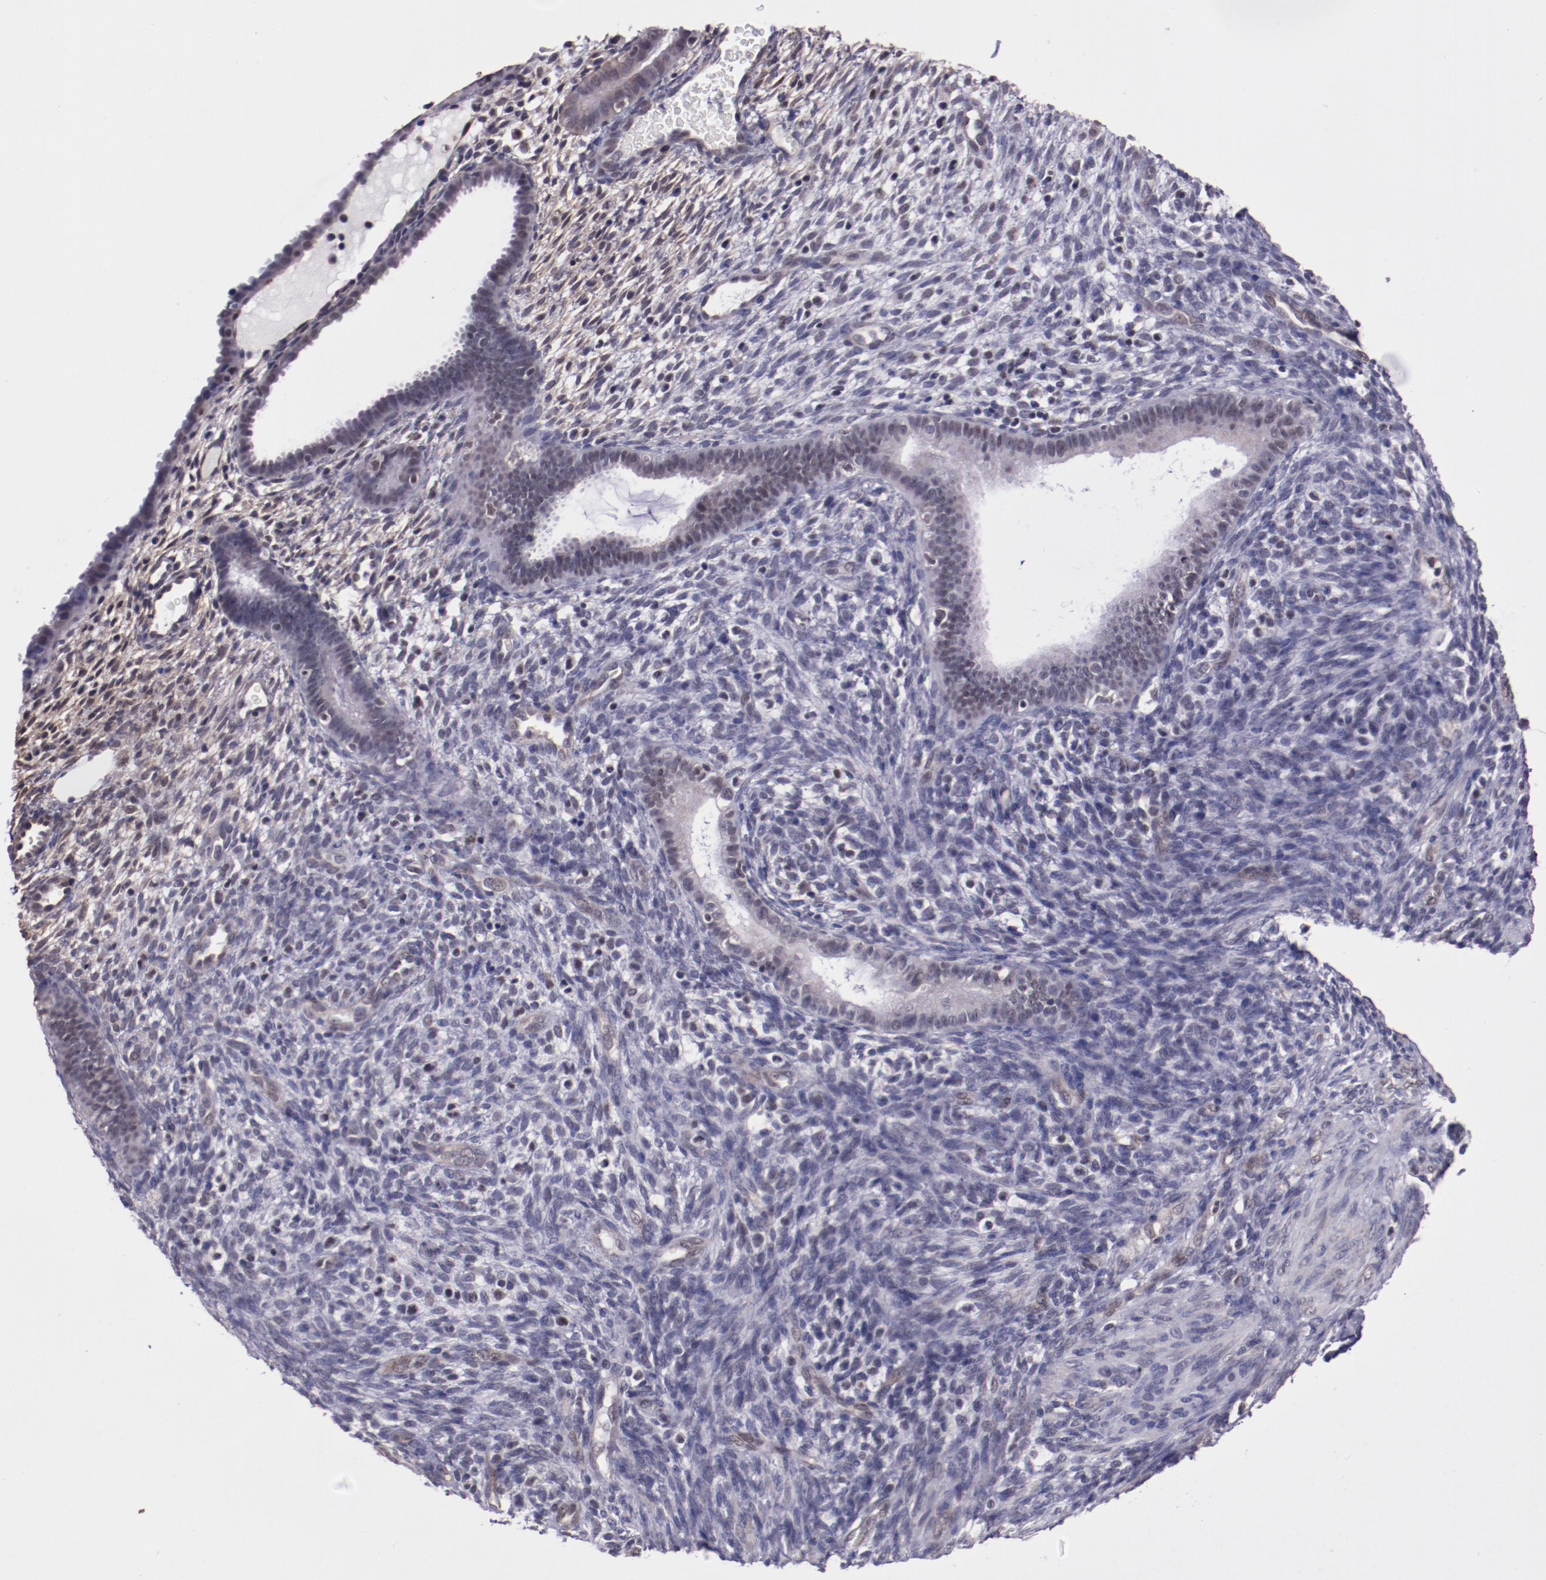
{"staining": {"intensity": "weak", "quantity": "<25%", "location": "cytoplasmic/membranous"}, "tissue": "endometrium", "cell_type": "Cells in endometrial stroma", "image_type": "normal", "snomed": [{"axis": "morphology", "description": "Normal tissue, NOS"}, {"axis": "topography", "description": "Endometrium"}], "caption": "High power microscopy micrograph of an immunohistochemistry photomicrograph of benign endometrium, revealing no significant staining in cells in endometrial stroma. (IHC, brightfield microscopy, high magnification).", "gene": "ELF1", "patient": {"sex": "female", "age": 72}}